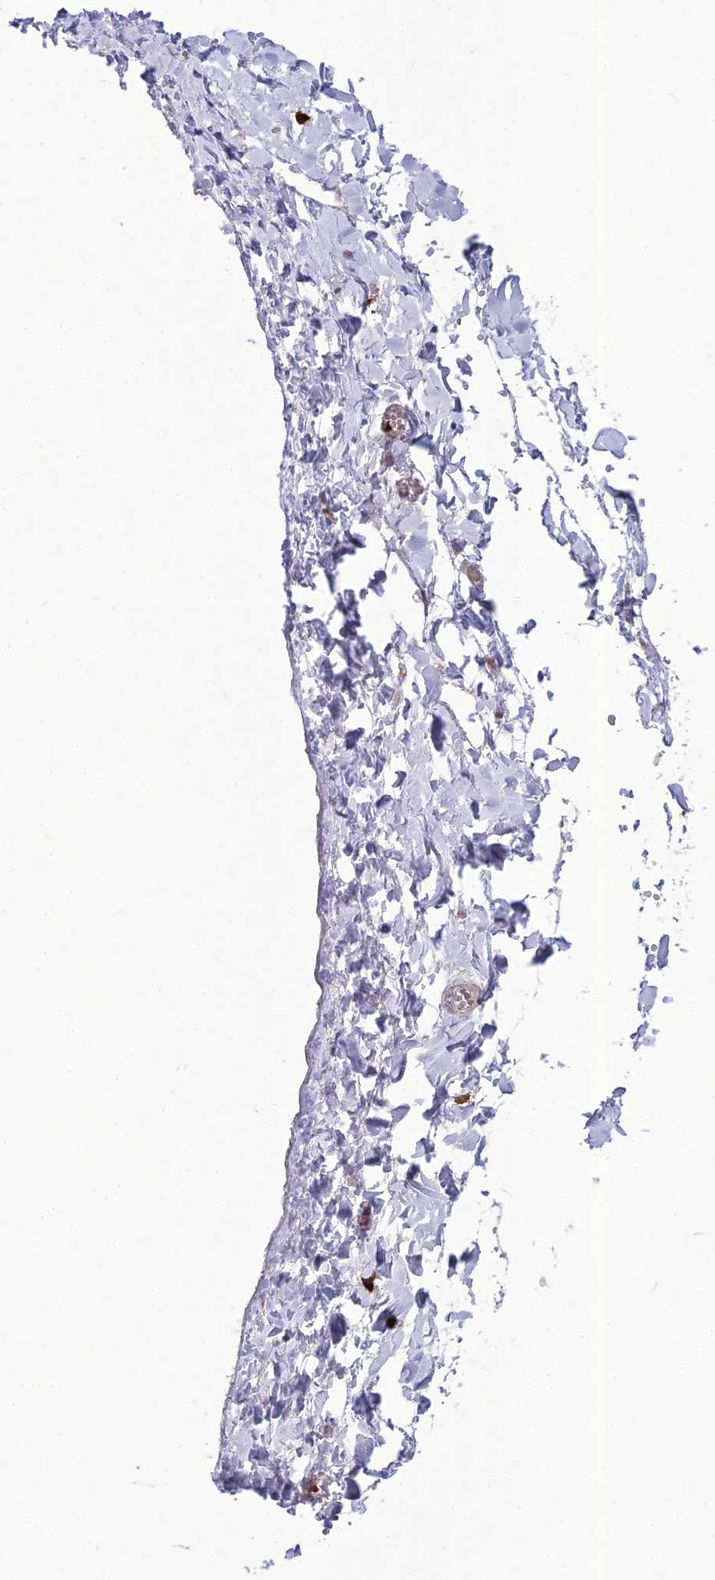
{"staining": {"intensity": "negative", "quantity": "none", "location": "none"}, "tissue": "adipose tissue", "cell_type": "Adipocytes", "image_type": "normal", "snomed": [{"axis": "morphology", "description": "Normal tissue, NOS"}, {"axis": "topography", "description": "Gallbladder"}, {"axis": "topography", "description": "Peripheral nerve tissue"}], "caption": "IHC image of benign adipose tissue: adipose tissue stained with DAB (3,3'-diaminobenzidine) reveals no significant protein expression in adipocytes.", "gene": "BBS7", "patient": {"sex": "male", "age": 38}}